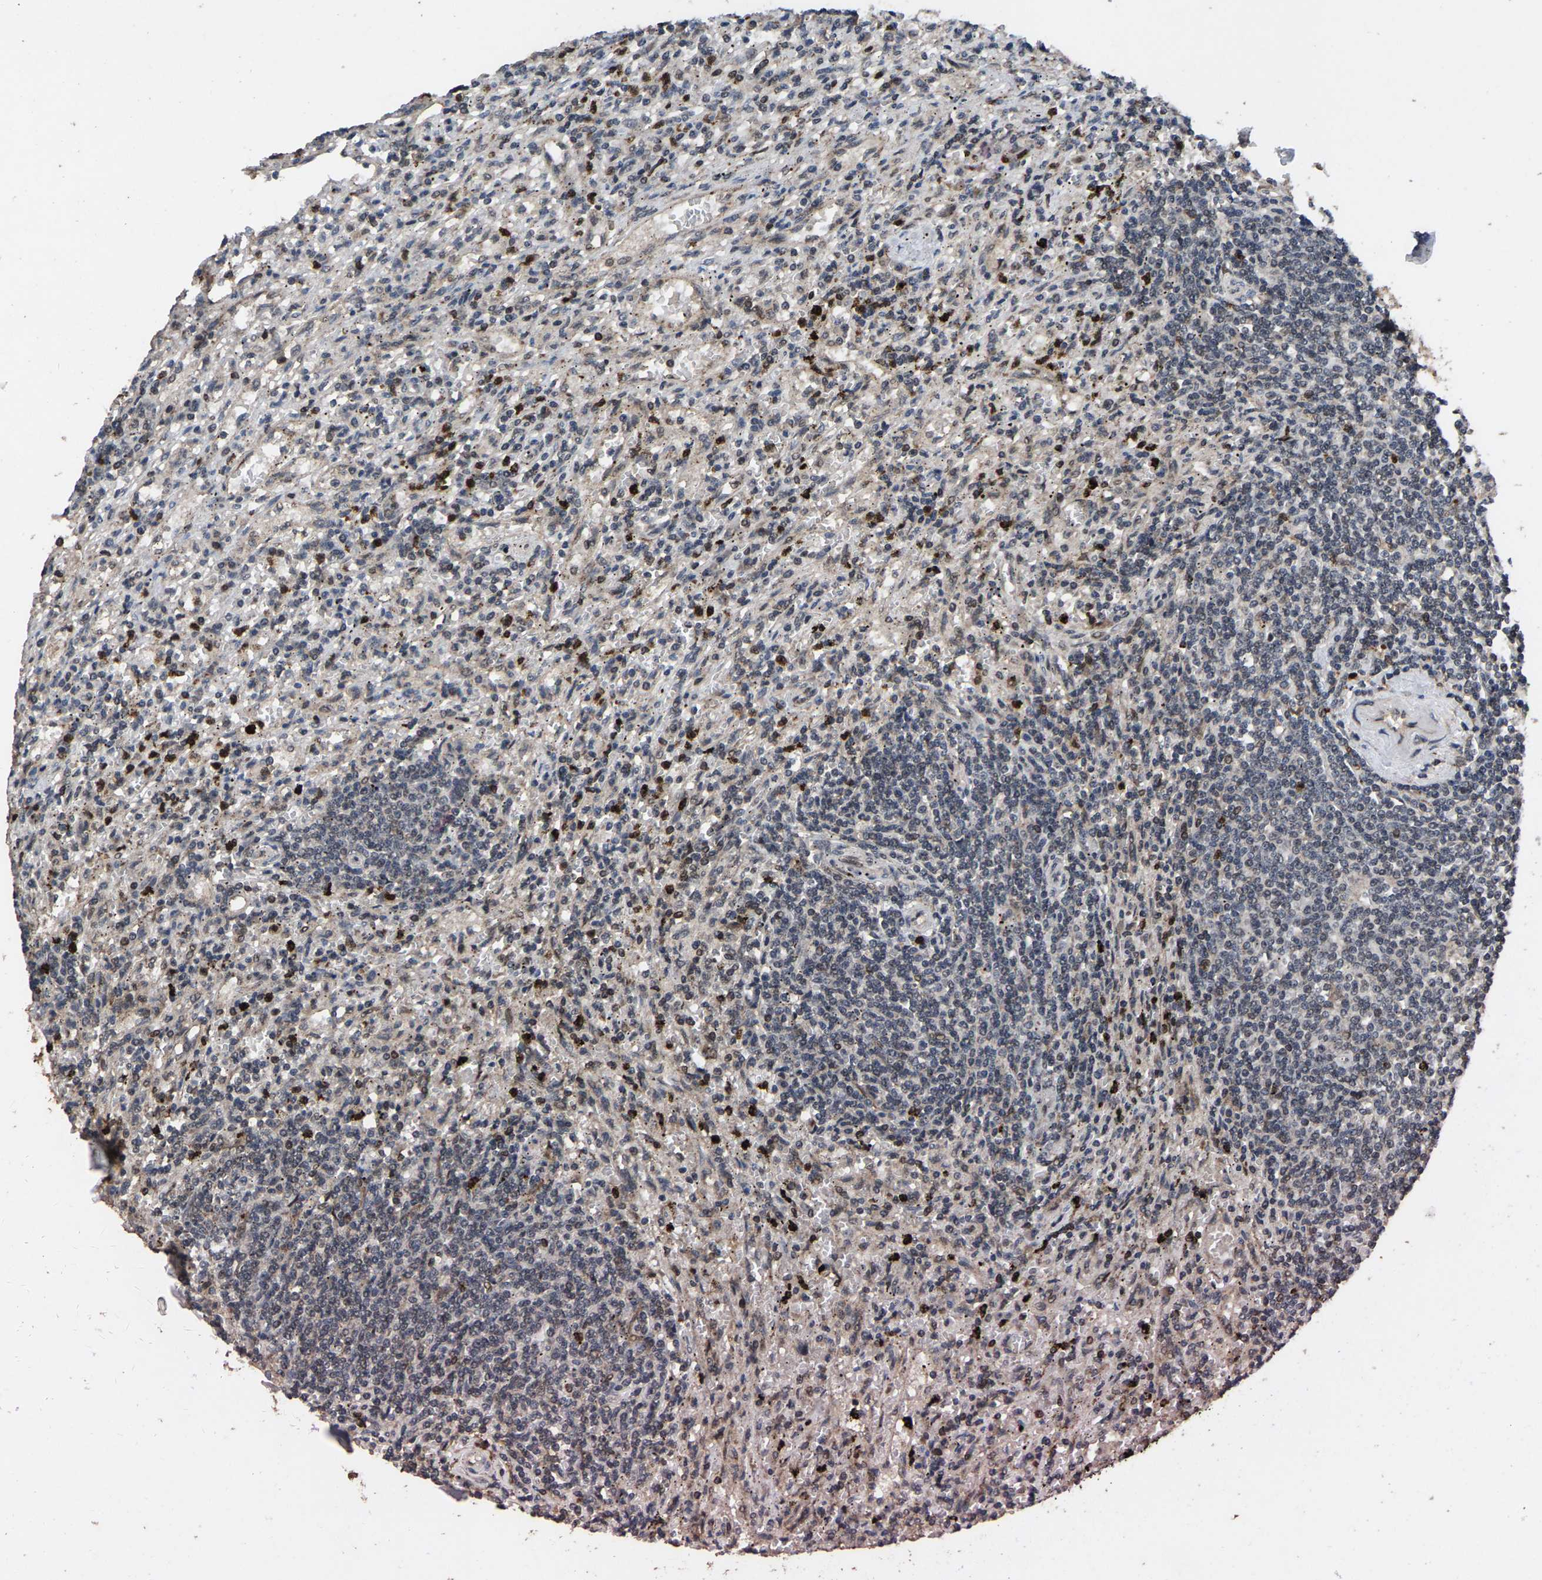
{"staining": {"intensity": "negative", "quantity": "none", "location": "none"}, "tissue": "lymphoma", "cell_type": "Tumor cells", "image_type": "cancer", "snomed": [{"axis": "morphology", "description": "Malignant lymphoma, non-Hodgkin's type, Low grade"}, {"axis": "topography", "description": "Spleen"}], "caption": "Lymphoma was stained to show a protein in brown. There is no significant expression in tumor cells. (IHC, brightfield microscopy, high magnification).", "gene": "HAUS6", "patient": {"sex": "male", "age": 76}}